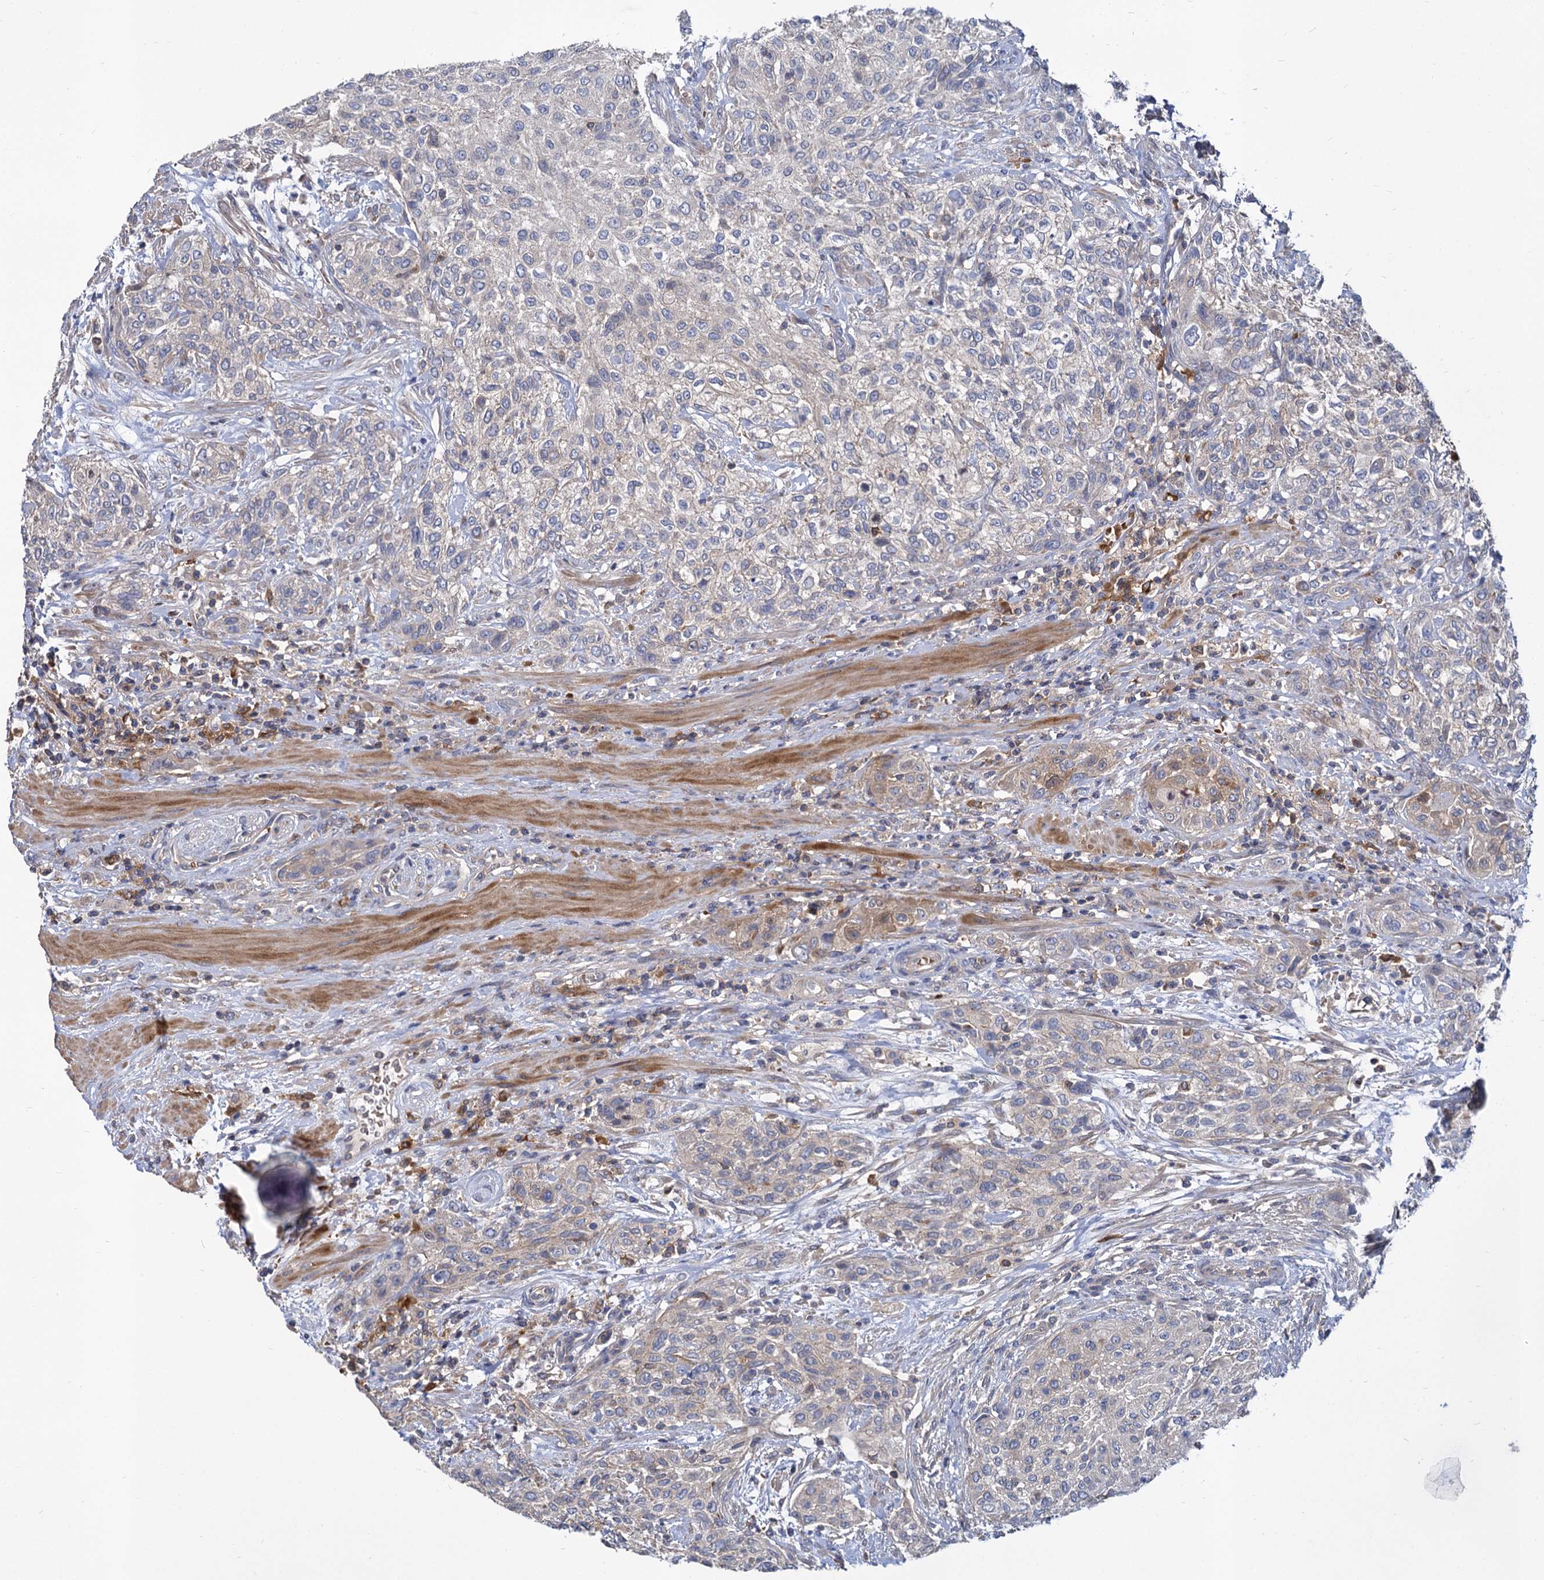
{"staining": {"intensity": "weak", "quantity": "<25%", "location": "cytoplasmic/membranous"}, "tissue": "urothelial cancer", "cell_type": "Tumor cells", "image_type": "cancer", "snomed": [{"axis": "morphology", "description": "Normal tissue, NOS"}, {"axis": "morphology", "description": "Urothelial carcinoma, NOS"}, {"axis": "topography", "description": "Urinary bladder"}, {"axis": "topography", "description": "Peripheral nerve tissue"}], "caption": "Tumor cells are negative for protein expression in human transitional cell carcinoma. Brightfield microscopy of immunohistochemistry (IHC) stained with DAB (brown) and hematoxylin (blue), captured at high magnification.", "gene": "GCLC", "patient": {"sex": "male", "age": 35}}